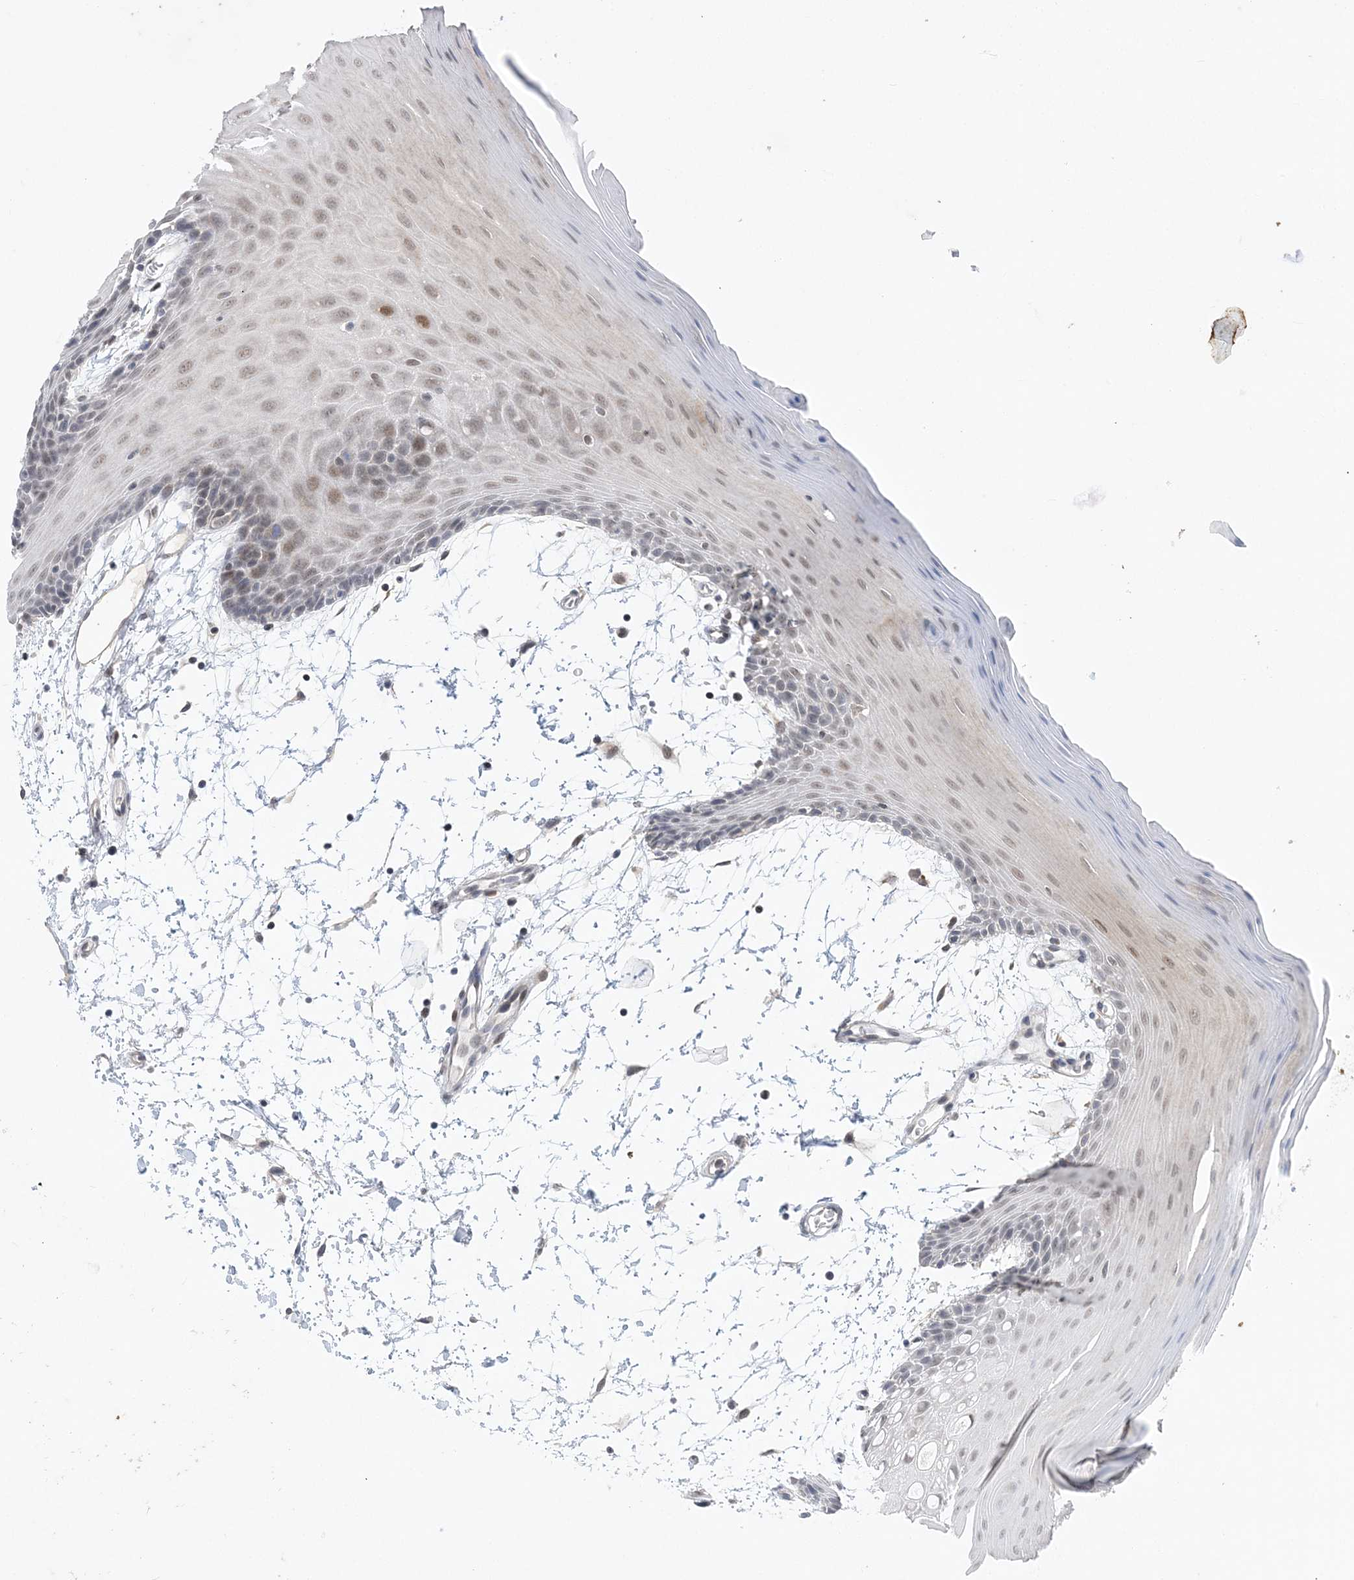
{"staining": {"intensity": "weak", "quantity": "<25%", "location": "nuclear"}, "tissue": "oral mucosa", "cell_type": "Squamous epithelial cells", "image_type": "normal", "snomed": [{"axis": "morphology", "description": "Normal tissue, NOS"}, {"axis": "topography", "description": "Skeletal muscle"}, {"axis": "topography", "description": "Oral tissue"}, {"axis": "topography", "description": "Salivary gland"}, {"axis": "topography", "description": "Peripheral nerve tissue"}], "caption": "DAB (3,3'-diaminobenzidine) immunohistochemical staining of unremarkable oral mucosa demonstrates no significant staining in squamous epithelial cells. The staining is performed using DAB brown chromogen with nuclei counter-stained in using hematoxylin.", "gene": "WAC", "patient": {"sex": "male", "age": 54}}